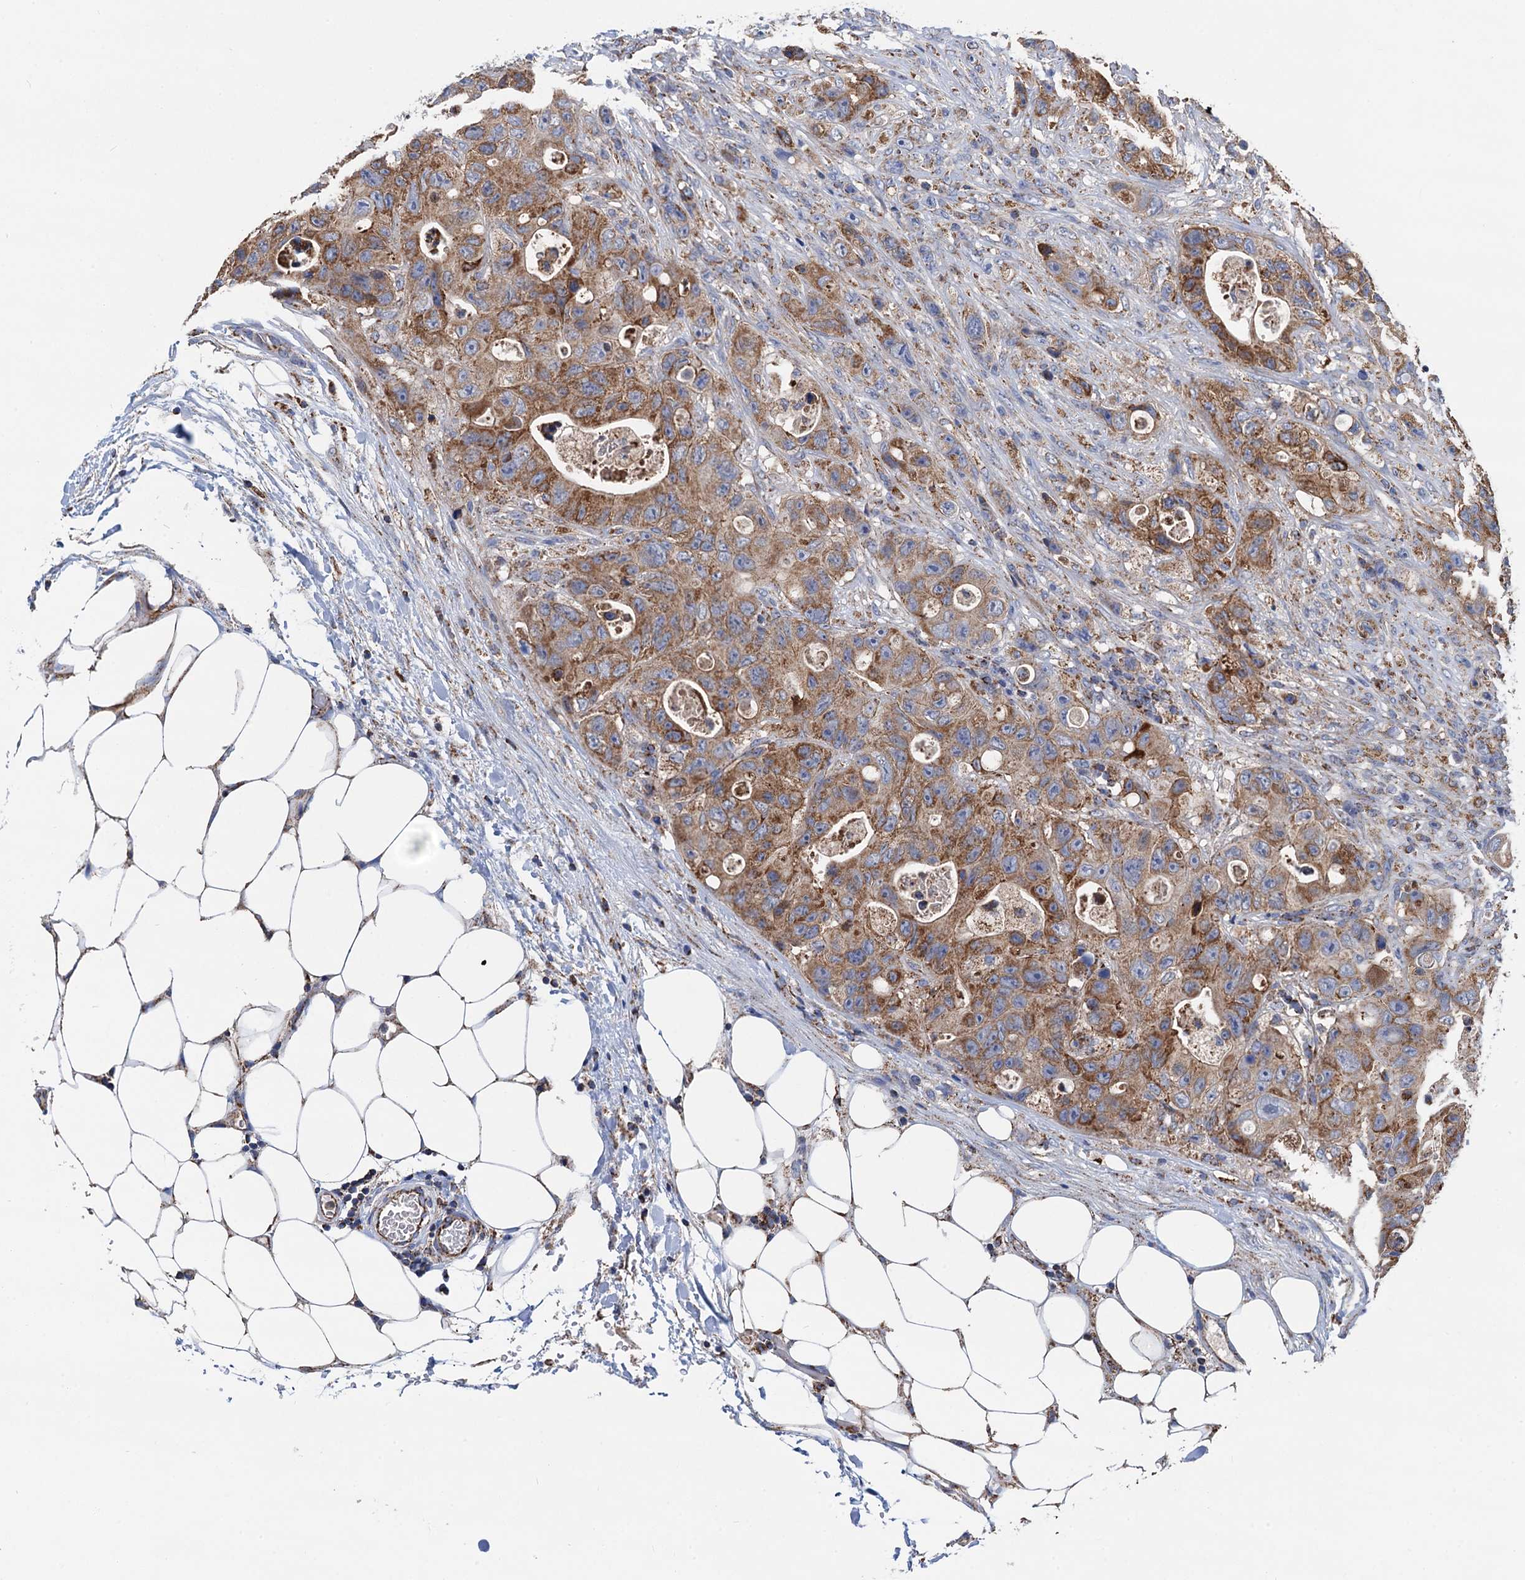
{"staining": {"intensity": "moderate", "quantity": ">75%", "location": "cytoplasmic/membranous"}, "tissue": "colorectal cancer", "cell_type": "Tumor cells", "image_type": "cancer", "snomed": [{"axis": "morphology", "description": "Adenocarcinoma, NOS"}, {"axis": "topography", "description": "Colon"}], "caption": "This image displays immunohistochemistry (IHC) staining of colorectal cancer (adenocarcinoma), with medium moderate cytoplasmic/membranous positivity in approximately >75% of tumor cells.", "gene": "DGLUCY", "patient": {"sex": "female", "age": 46}}